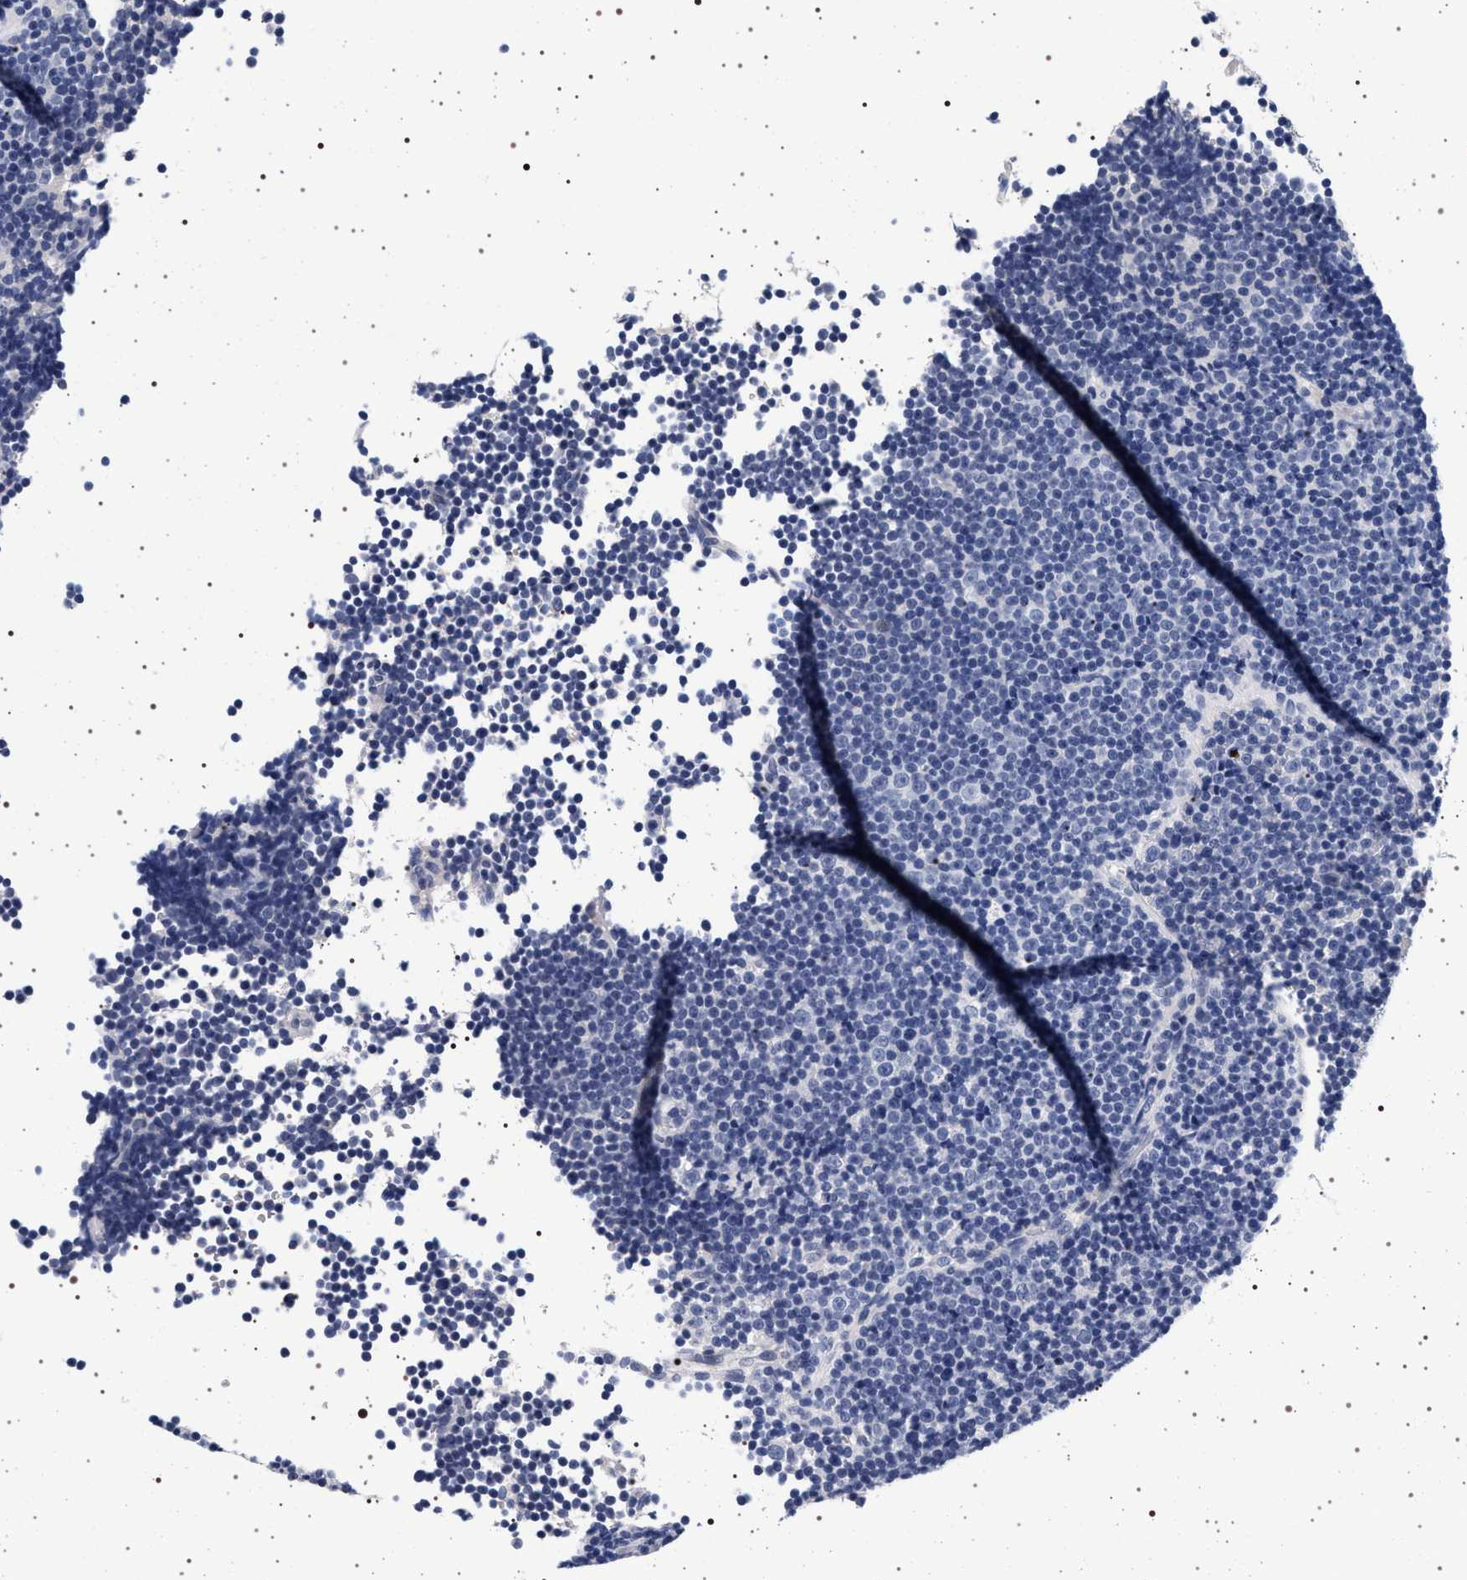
{"staining": {"intensity": "negative", "quantity": "none", "location": "none"}, "tissue": "lymphoma", "cell_type": "Tumor cells", "image_type": "cancer", "snomed": [{"axis": "morphology", "description": "Malignant lymphoma, non-Hodgkin's type, Low grade"}, {"axis": "topography", "description": "Lymph node"}], "caption": "High power microscopy image of an IHC histopathology image of malignant lymphoma, non-Hodgkin's type (low-grade), revealing no significant positivity in tumor cells.", "gene": "MAPK10", "patient": {"sex": "female", "age": 67}}